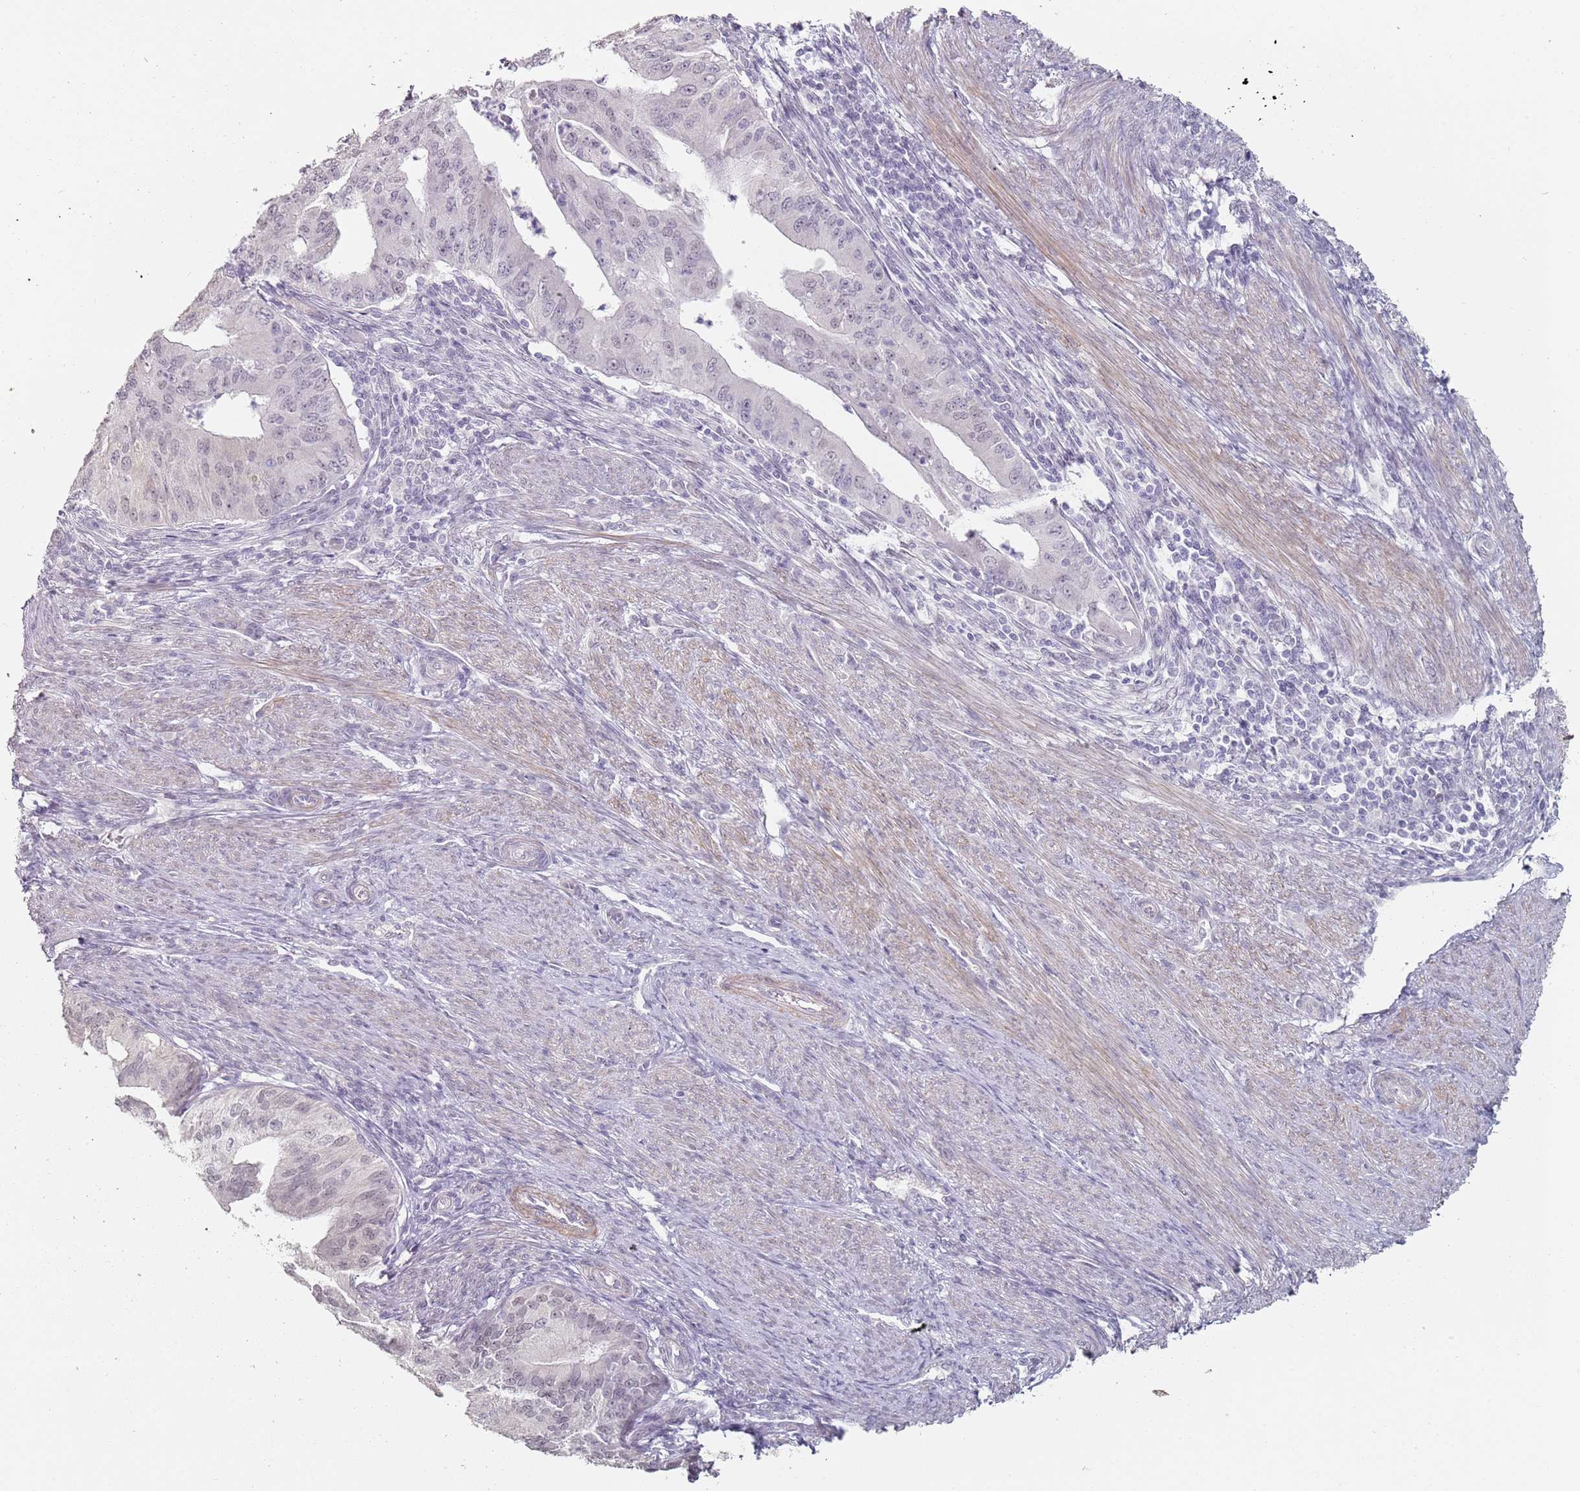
{"staining": {"intensity": "negative", "quantity": "none", "location": "none"}, "tissue": "endometrial cancer", "cell_type": "Tumor cells", "image_type": "cancer", "snomed": [{"axis": "morphology", "description": "Adenocarcinoma, NOS"}, {"axis": "topography", "description": "Endometrium"}], "caption": "Tumor cells show no significant expression in endometrial cancer. (DAB immunohistochemistry (IHC) with hematoxylin counter stain).", "gene": "DNAH11", "patient": {"sex": "female", "age": 50}}